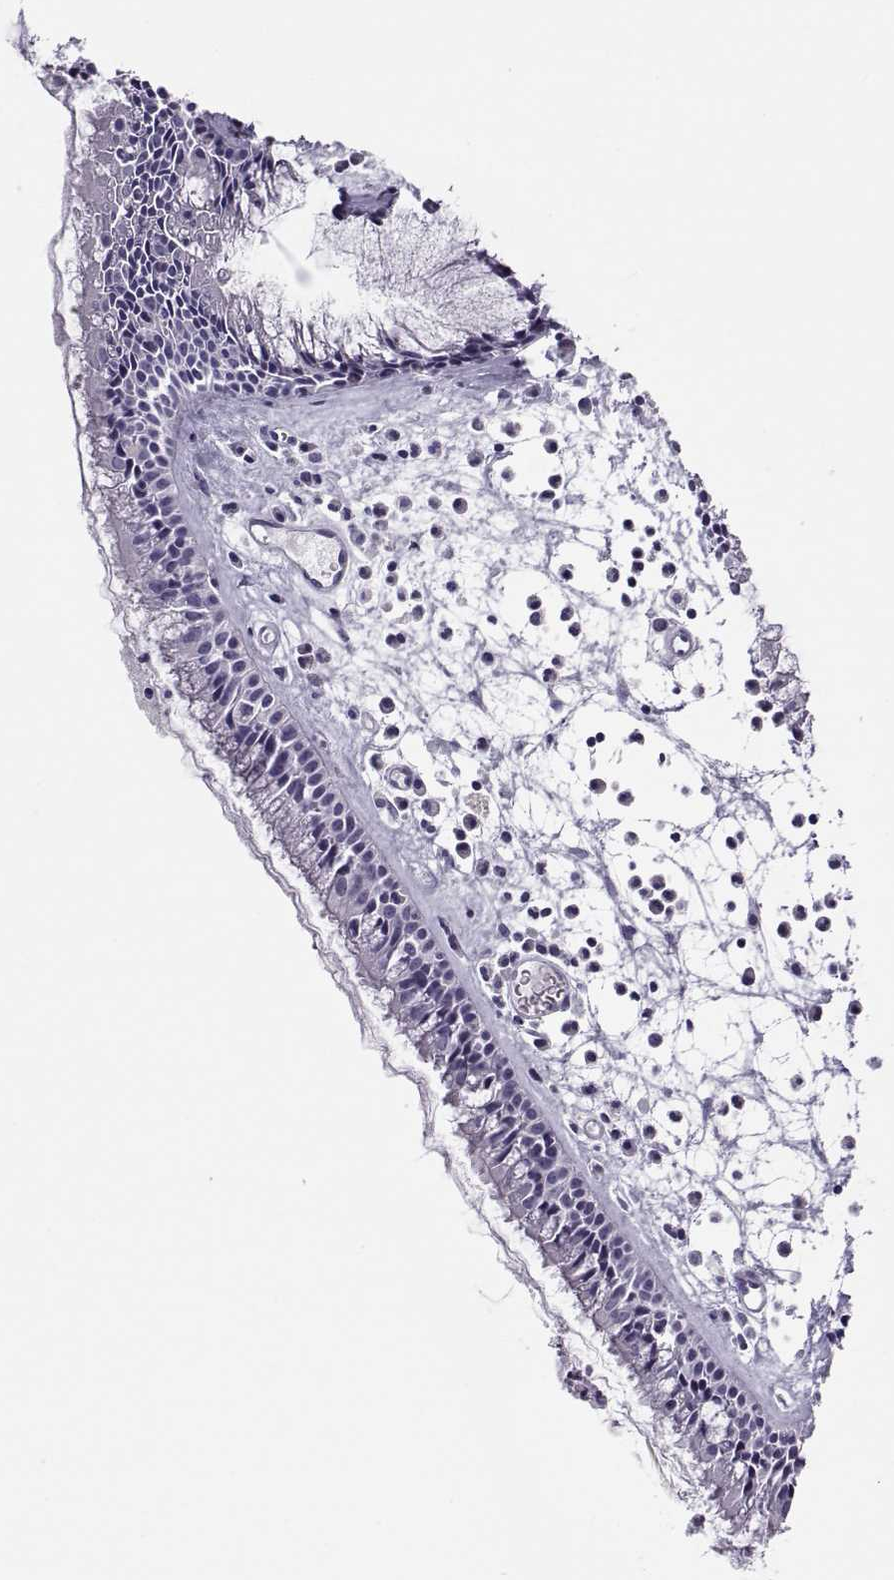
{"staining": {"intensity": "negative", "quantity": "none", "location": "none"}, "tissue": "nasopharynx", "cell_type": "Respiratory epithelial cells", "image_type": "normal", "snomed": [{"axis": "morphology", "description": "Normal tissue, NOS"}, {"axis": "topography", "description": "Nasopharynx"}], "caption": "Nasopharynx stained for a protein using immunohistochemistry reveals no expression respiratory epithelial cells.", "gene": "RHOXF2B", "patient": {"sex": "female", "age": 47}}